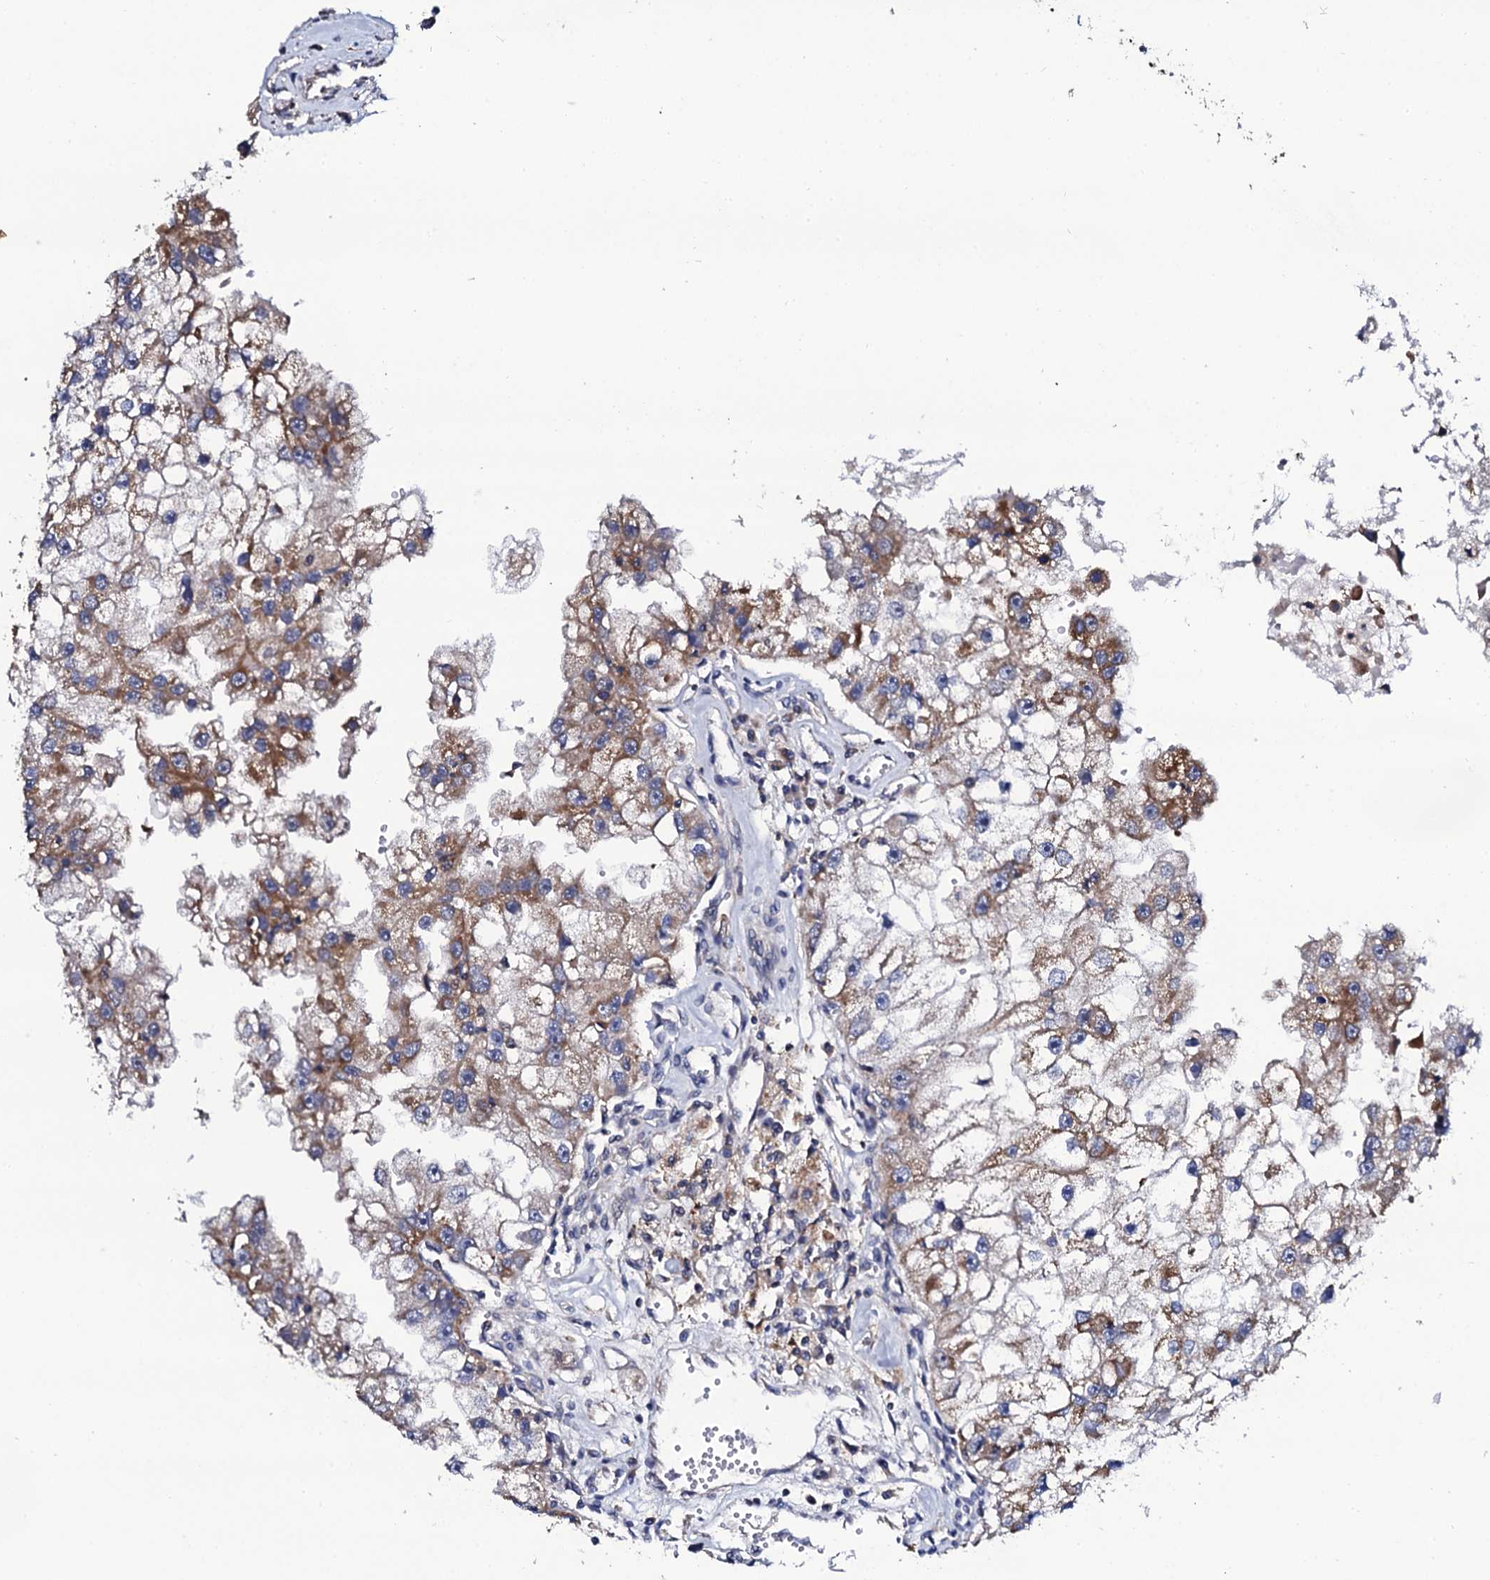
{"staining": {"intensity": "moderate", "quantity": "25%-75%", "location": "cytoplasmic/membranous"}, "tissue": "renal cancer", "cell_type": "Tumor cells", "image_type": "cancer", "snomed": [{"axis": "morphology", "description": "Adenocarcinoma, NOS"}, {"axis": "topography", "description": "Kidney"}], "caption": "Tumor cells reveal medium levels of moderate cytoplasmic/membranous staining in about 25%-75% of cells in human renal cancer. The staining is performed using DAB brown chromogen to label protein expression. The nuclei are counter-stained blue using hematoxylin.", "gene": "COG4", "patient": {"sex": "male", "age": 63}}